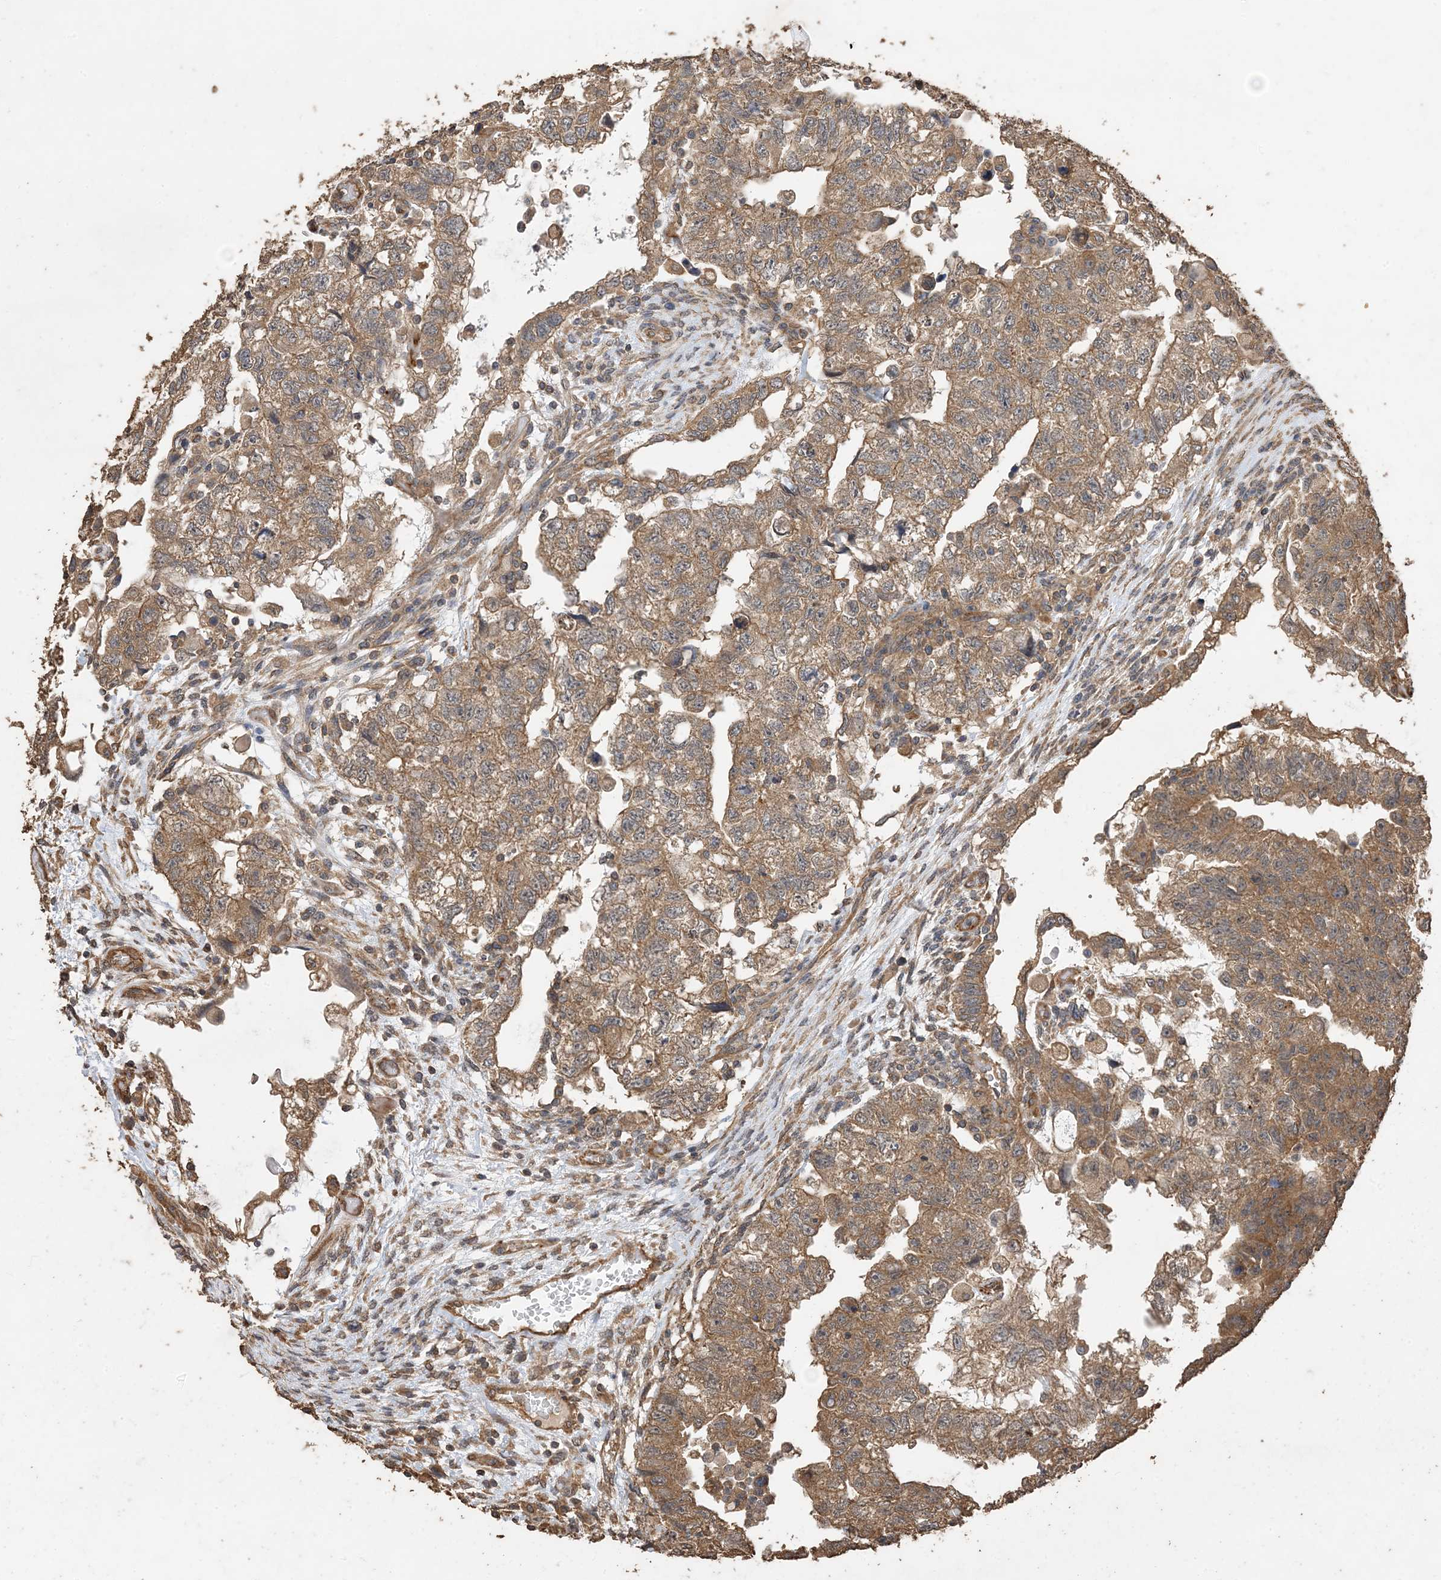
{"staining": {"intensity": "moderate", "quantity": ">75%", "location": "cytoplasmic/membranous"}, "tissue": "testis cancer", "cell_type": "Tumor cells", "image_type": "cancer", "snomed": [{"axis": "morphology", "description": "Carcinoma, Embryonal, NOS"}, {"axis": "topography", "description": "Testis"}], "caption": "About >75% of tumor cells in testis cancer (embryonal carcinoma) reveal moderate cytoplasmic/membranous protein positivity as visualized by brown immunohistochemical staining.", "gene": "ZKSCAN5", "patient": {"sex": "male", "age": 36}}